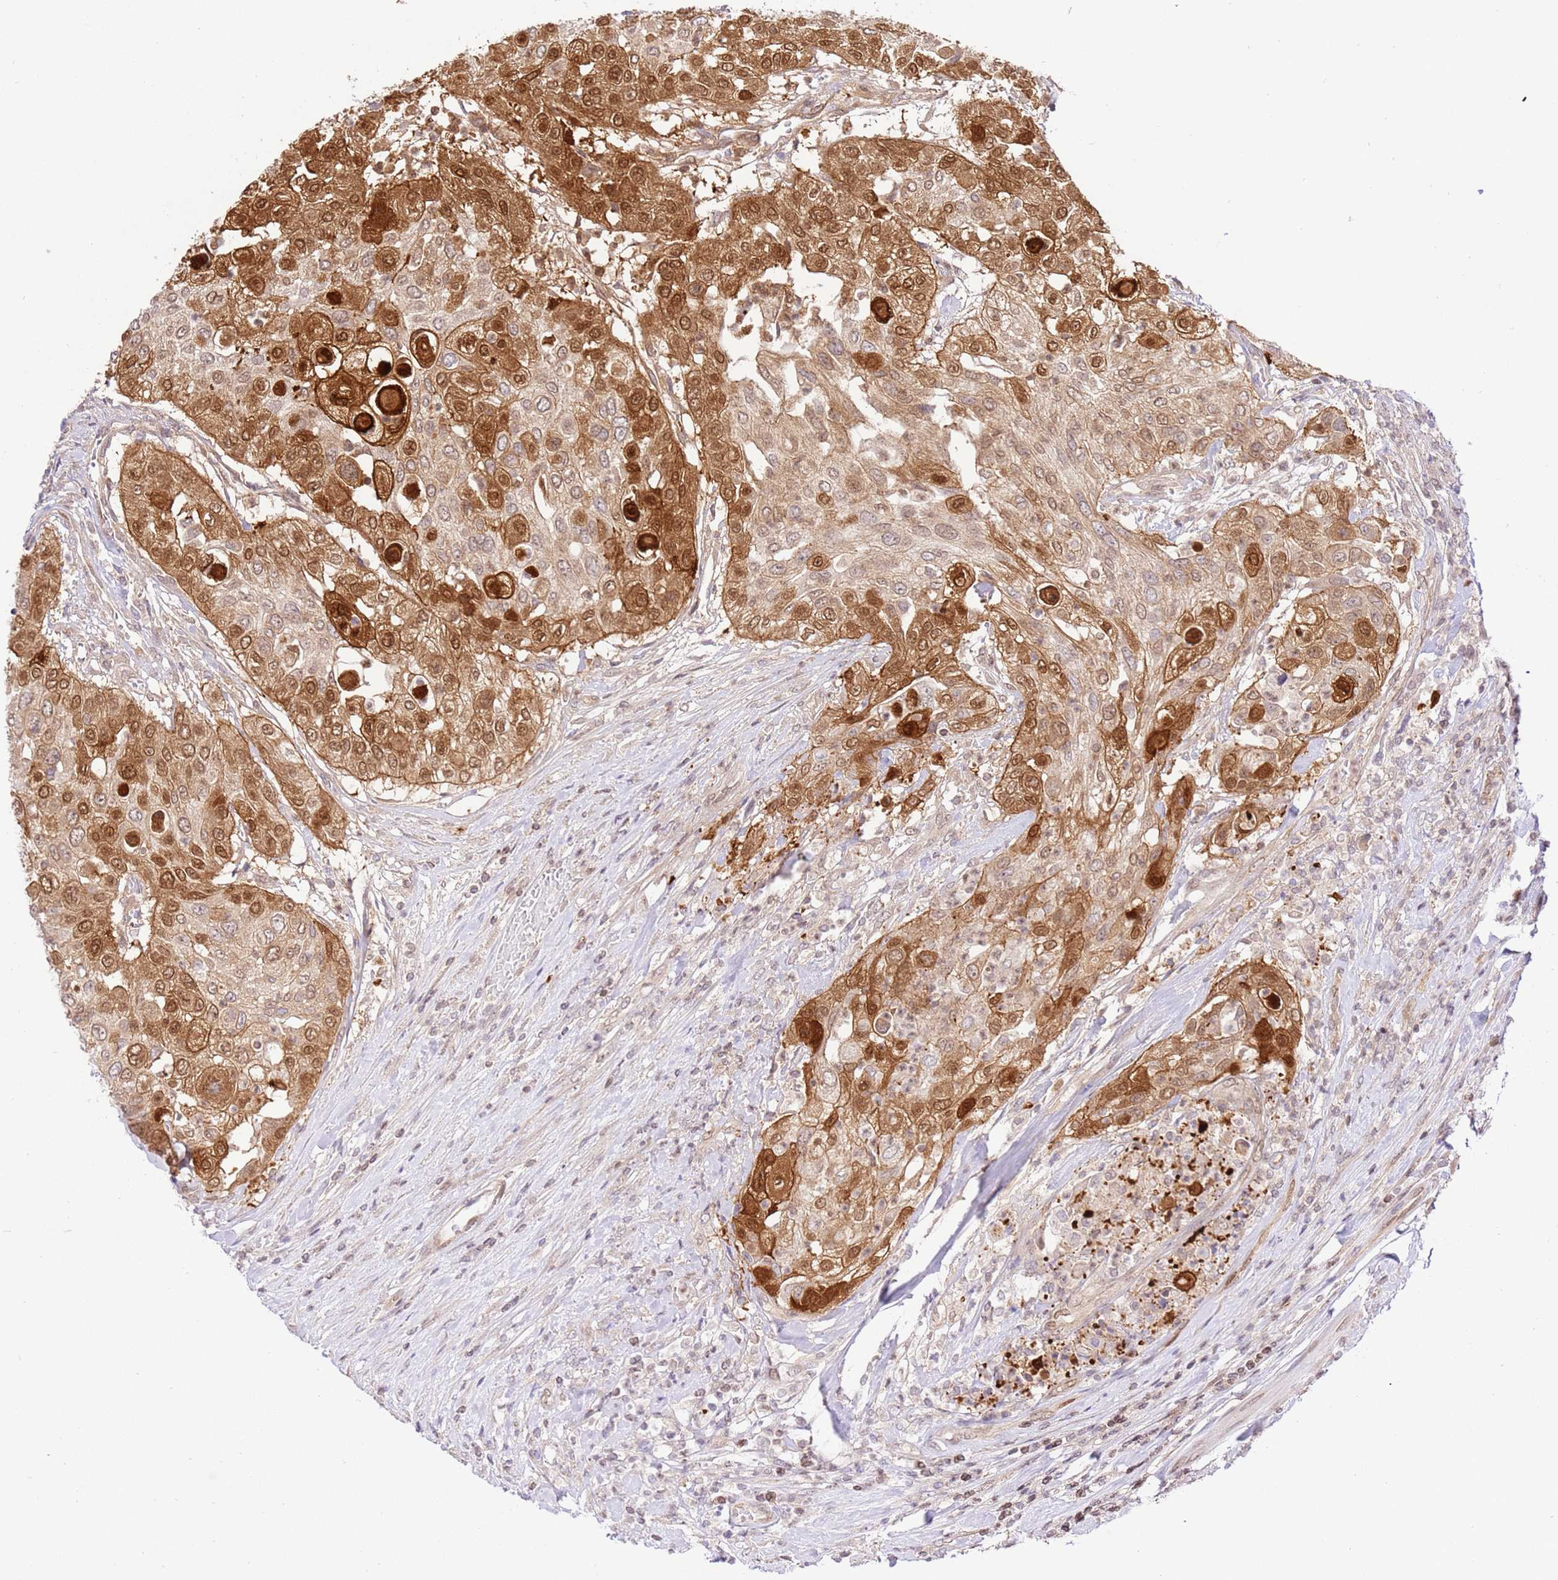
{"staining": {"intensity": "strong", "quantity": ">75%", "location": "cytoplasmic/membranous,nuclear"}, "tissue": "urothelial cancer", "cell_type": "Tumor cells", "image_type": "cancer", "snomed": [{"axis": "morphology", "description": "Urothelial carcinoma, High grade"}, {"axis": "topography", "description": "Urinary bladder"}], "caption": "Tumor cells reveal strong cytoplasmic/membranous and nuclear positivity in approximately >75% of cells in urothelial cancer.", "gene": "TRIM37", "patient": {"sex": "female", "age": 79}}